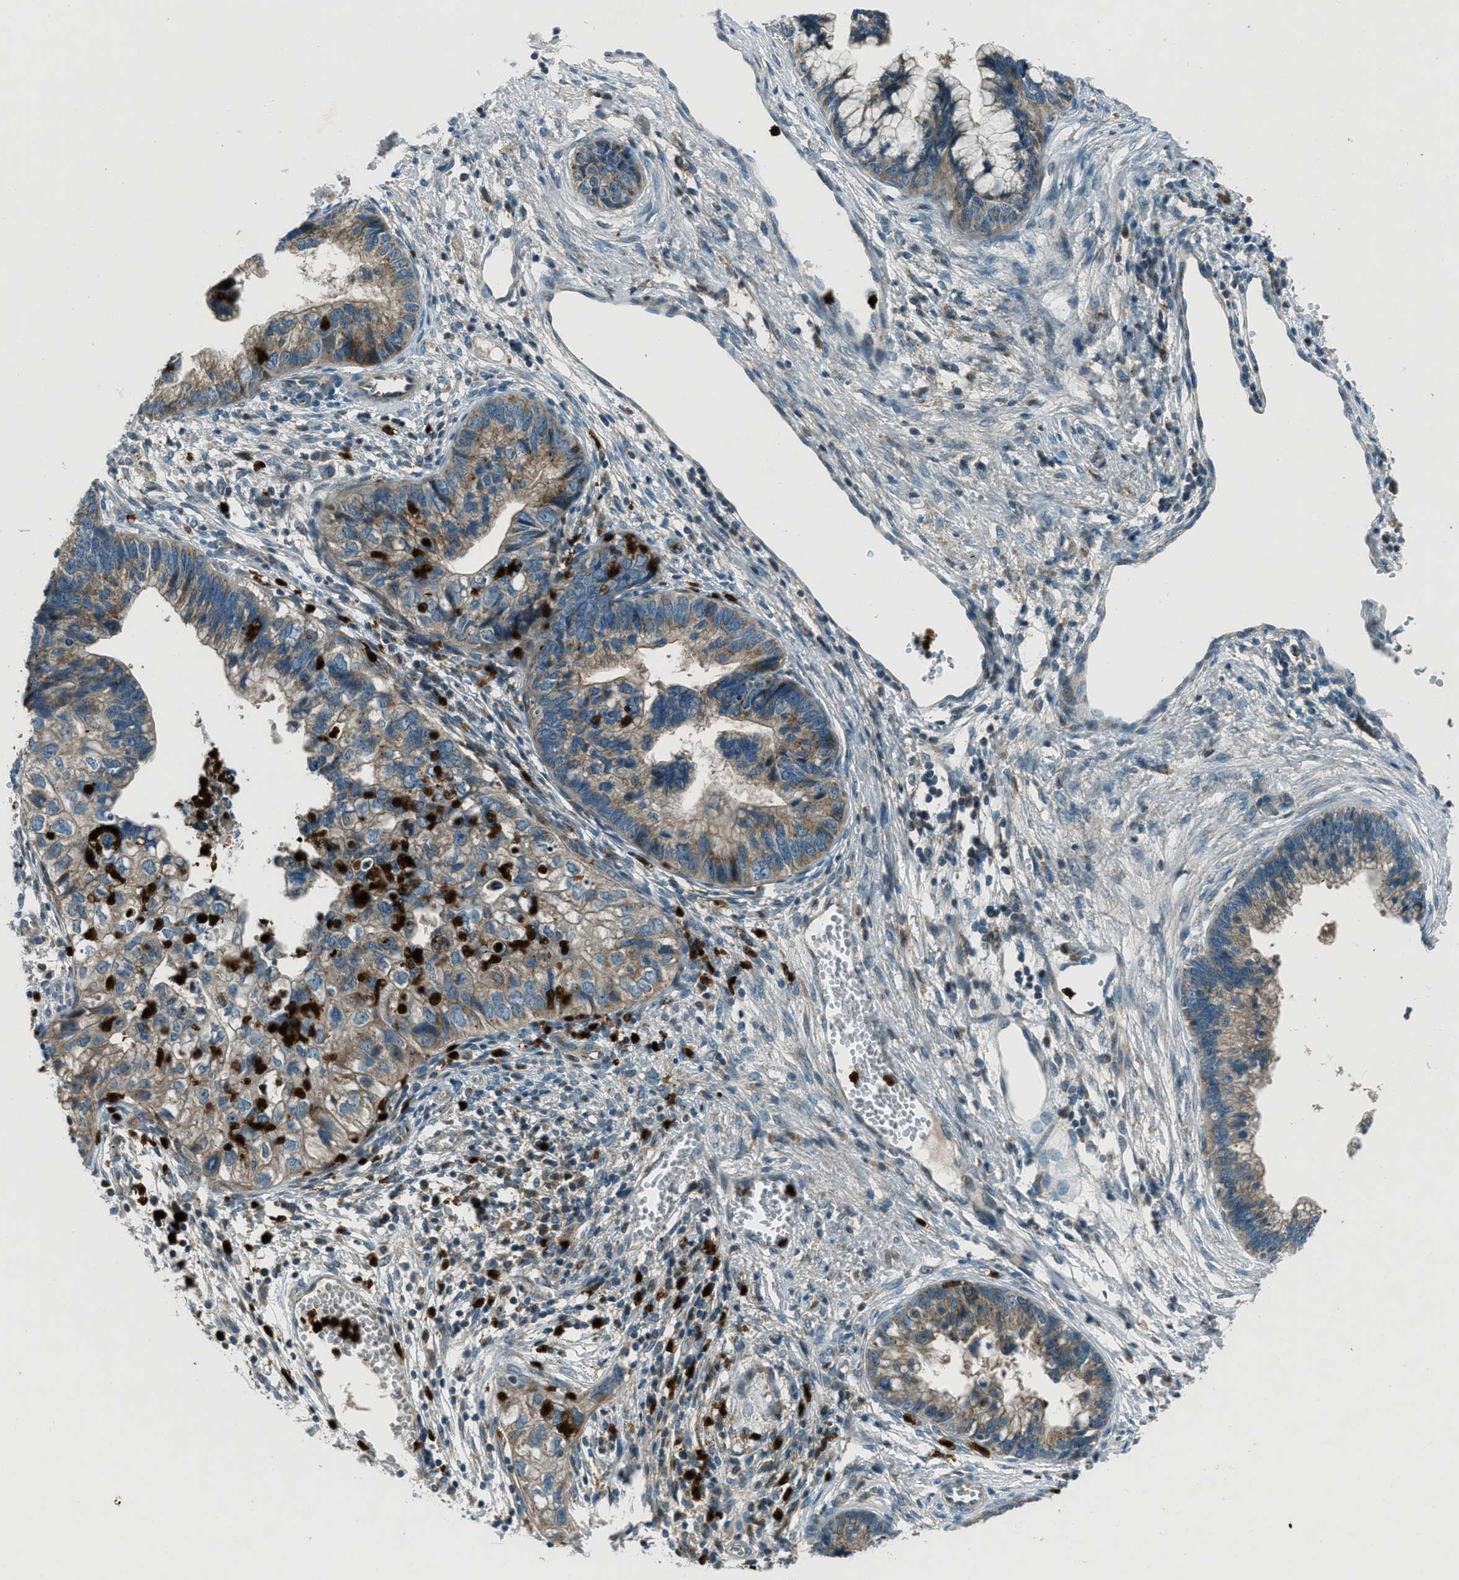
{"staining": {"intensity": "moderate", "quantity": ">75%", "location": "cytoplasmic/membranous"}, "tissue": "cervical cancer", "cell_type": "Tumor cells", "image_type": "cancer", "snomed": [{"axis": "morphology", "description": "Adenocarcinoma, NOS"}, {"axis": "topography", "description": "Cervix"}], "caption": "Protein staining of cervical cancer tissue reveals moderate cytoplasmic/membranous positivity in approximately >75% of tumor cells.", "gene": "FAR1", "patient": {"sex": "female", "age": 44}}